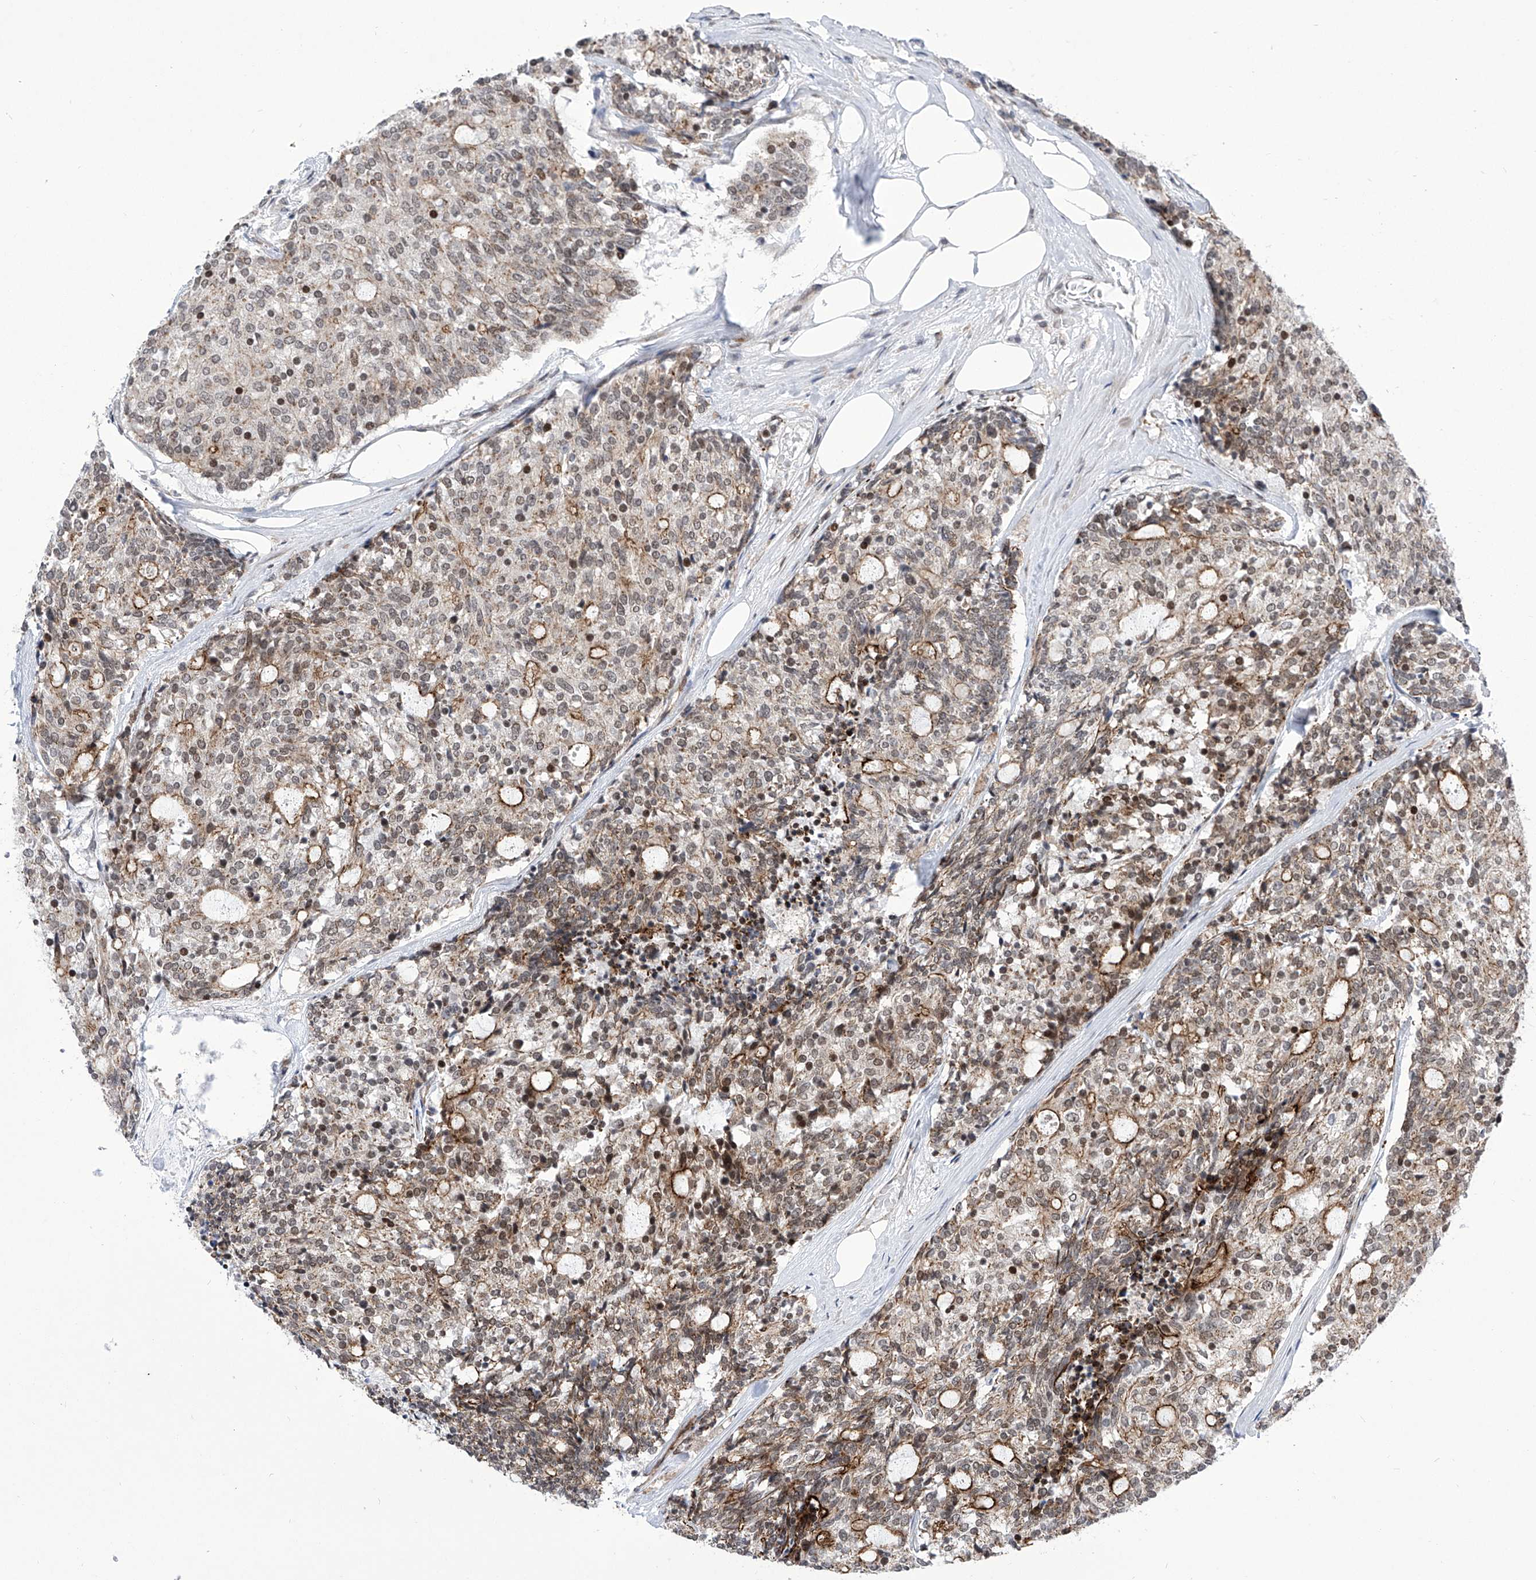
{"staining": {"intensity": "moderate", "quantity": "25%-75%", "location": "cytoplasmic/membranous"}, "tissue": "carcinoid", "cell_type": "Tumor cells", "image_type": "cancer", "snomed": [{"axis": "morphology", "description": "Carcinoid, malignant, NOS"}, {"axis": "topography", "description": "Pancreas"}], "caption": "Moderate cytoplasmic/membranous positivity is identified in about 25%-75% of tumor cells in carcinoid.", "gene": "CEP290", "patient": {"sex": "female", "age": 54}}